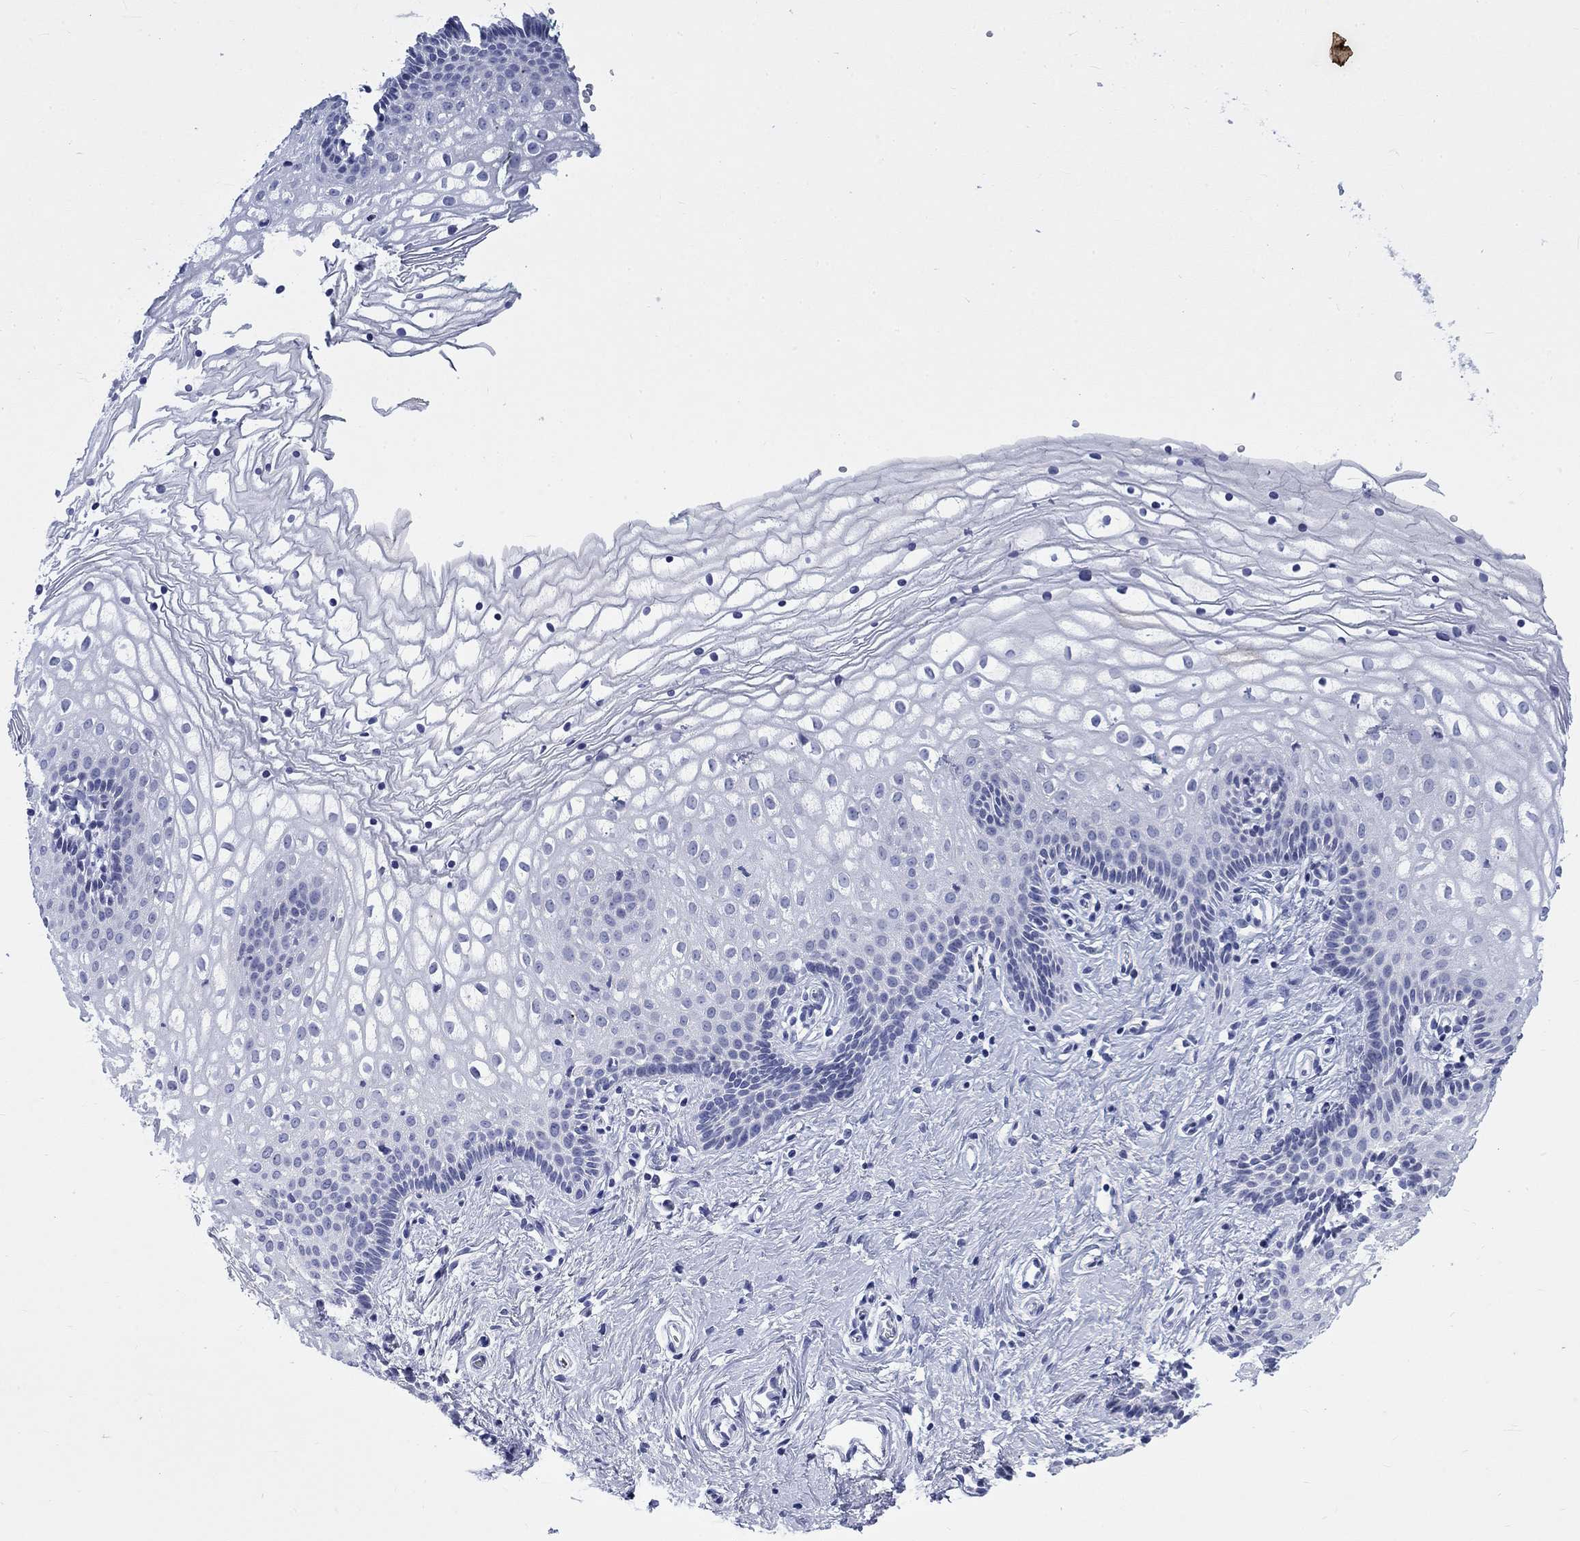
{"staining": {"intensity": "moderate", "quantity": "<25%", "location": "cytoplasmic/membranous"}, "tissue": "vagina", "cell_type": "Squamous epithelial cells", "image_type": "normal", "snomed": [{"axis": "morphology", "description": "Normal tissue, NOS"}, {"axis": "topography", "description": "Vagina"}], "caption": "A brown stain highlights moderate cytoplasmic/membranous expression of a protein in squamous epithelial cells of unremarkable vagina.", "gene": "KRT76", "patient": {"sex": "female", "age": 36}}